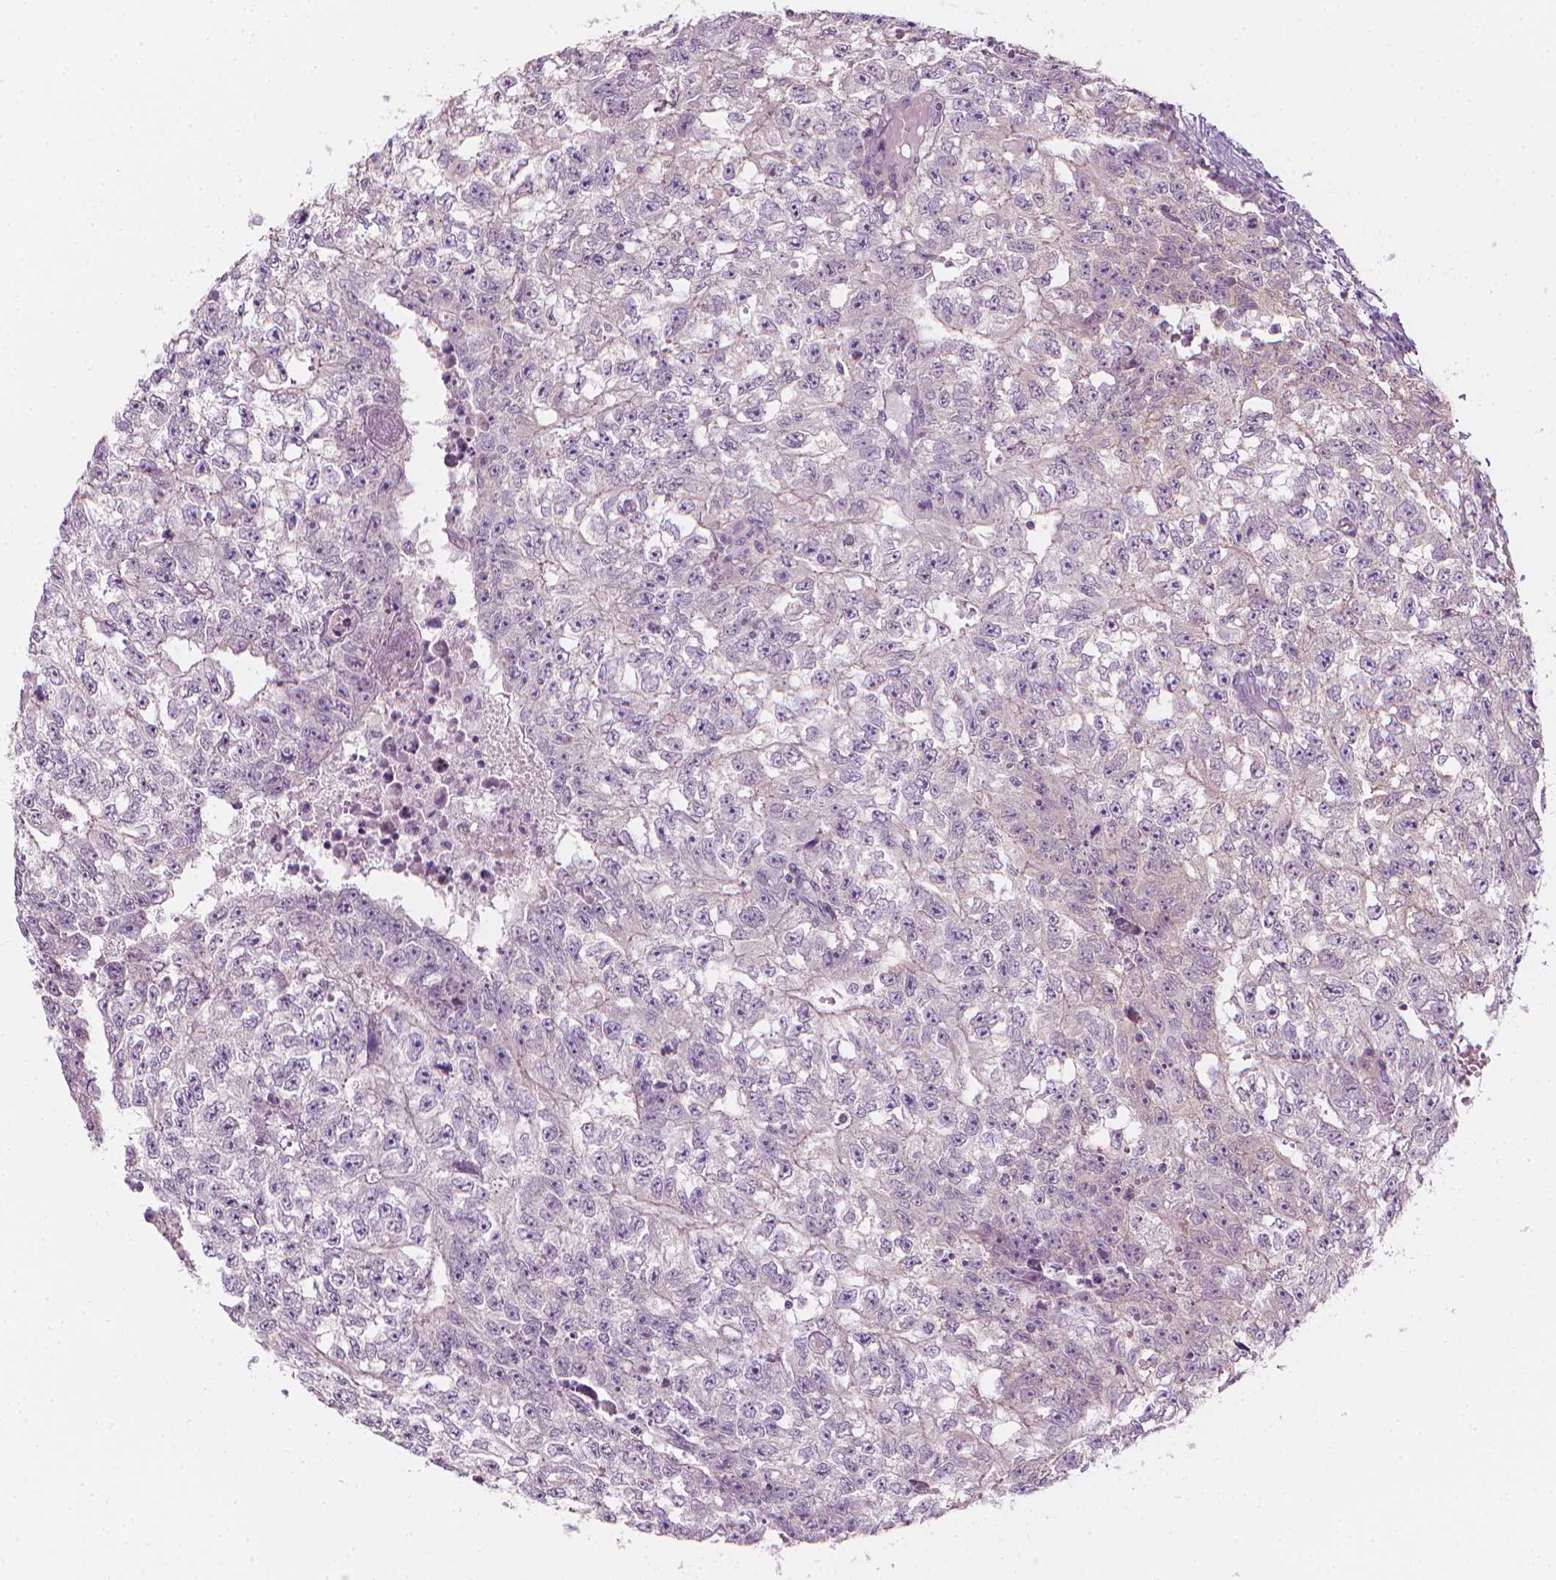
{"staining": {"intensity": "negative", "quantity": "none", "location": "none"}, "tissue": "testis cancer", "cell_type": "Tumor cells", "image_type": "cancer", "snomed": [{"axis": "morphology", "description": "Carcinoma, Embryonal, NOS"}, {"axis": "morphology", "description": "Teratoma, malignant, NOS"}, {"axis": "topography", "description": "Testis"}], "caption": "High power microscopy photomicrograph of an immunohistochemistry (IHC) image of testis embryonal carcinoma, revealing no significant positivity in tumor cells. The staining is performed using DAB brown chromogen with nuclei counter-stained in using hematoxylin.", "gene": "SHMT1", "patient": {"sex": "male", "age": 24}}